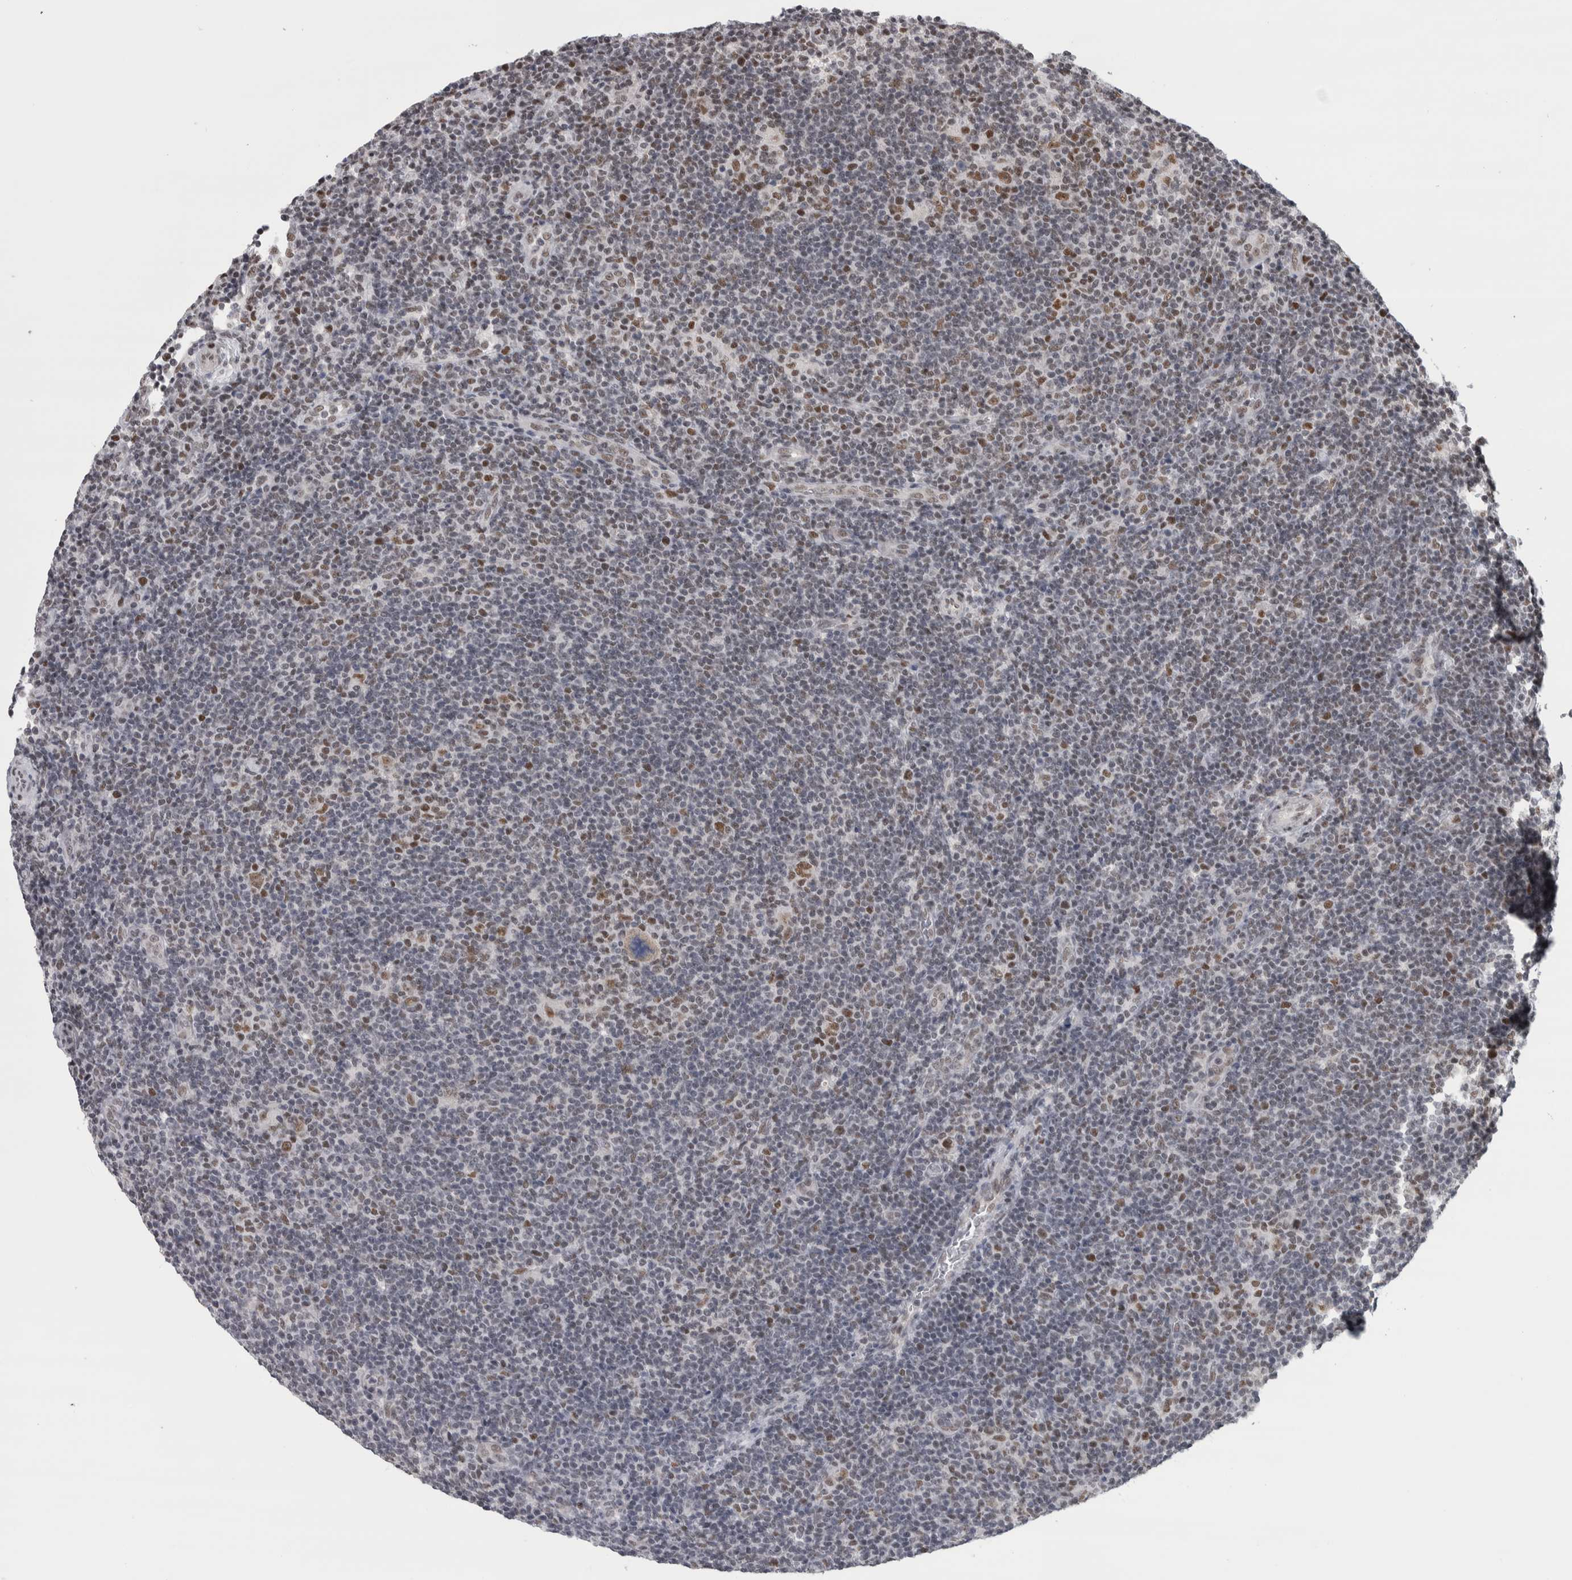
{"staining": {"intensity": "moderate", "quantity": ">75%", "location": "nuclear"}, "tissue": "lymphoma", "cell_type": "Tumor cells", "image_type": "cancer", "snomed": [{"axis": "morphology", "description": "Hodgkin's disease, NOS"}, {"axis": "topography", "description": "Lymph node"}], "caption": "Lymphoma stained for a protein reveals moderate nuclear positivity in tumor cells.", "gene": "HEXIM2", "patient": {"sex": "female", "age": 57}}